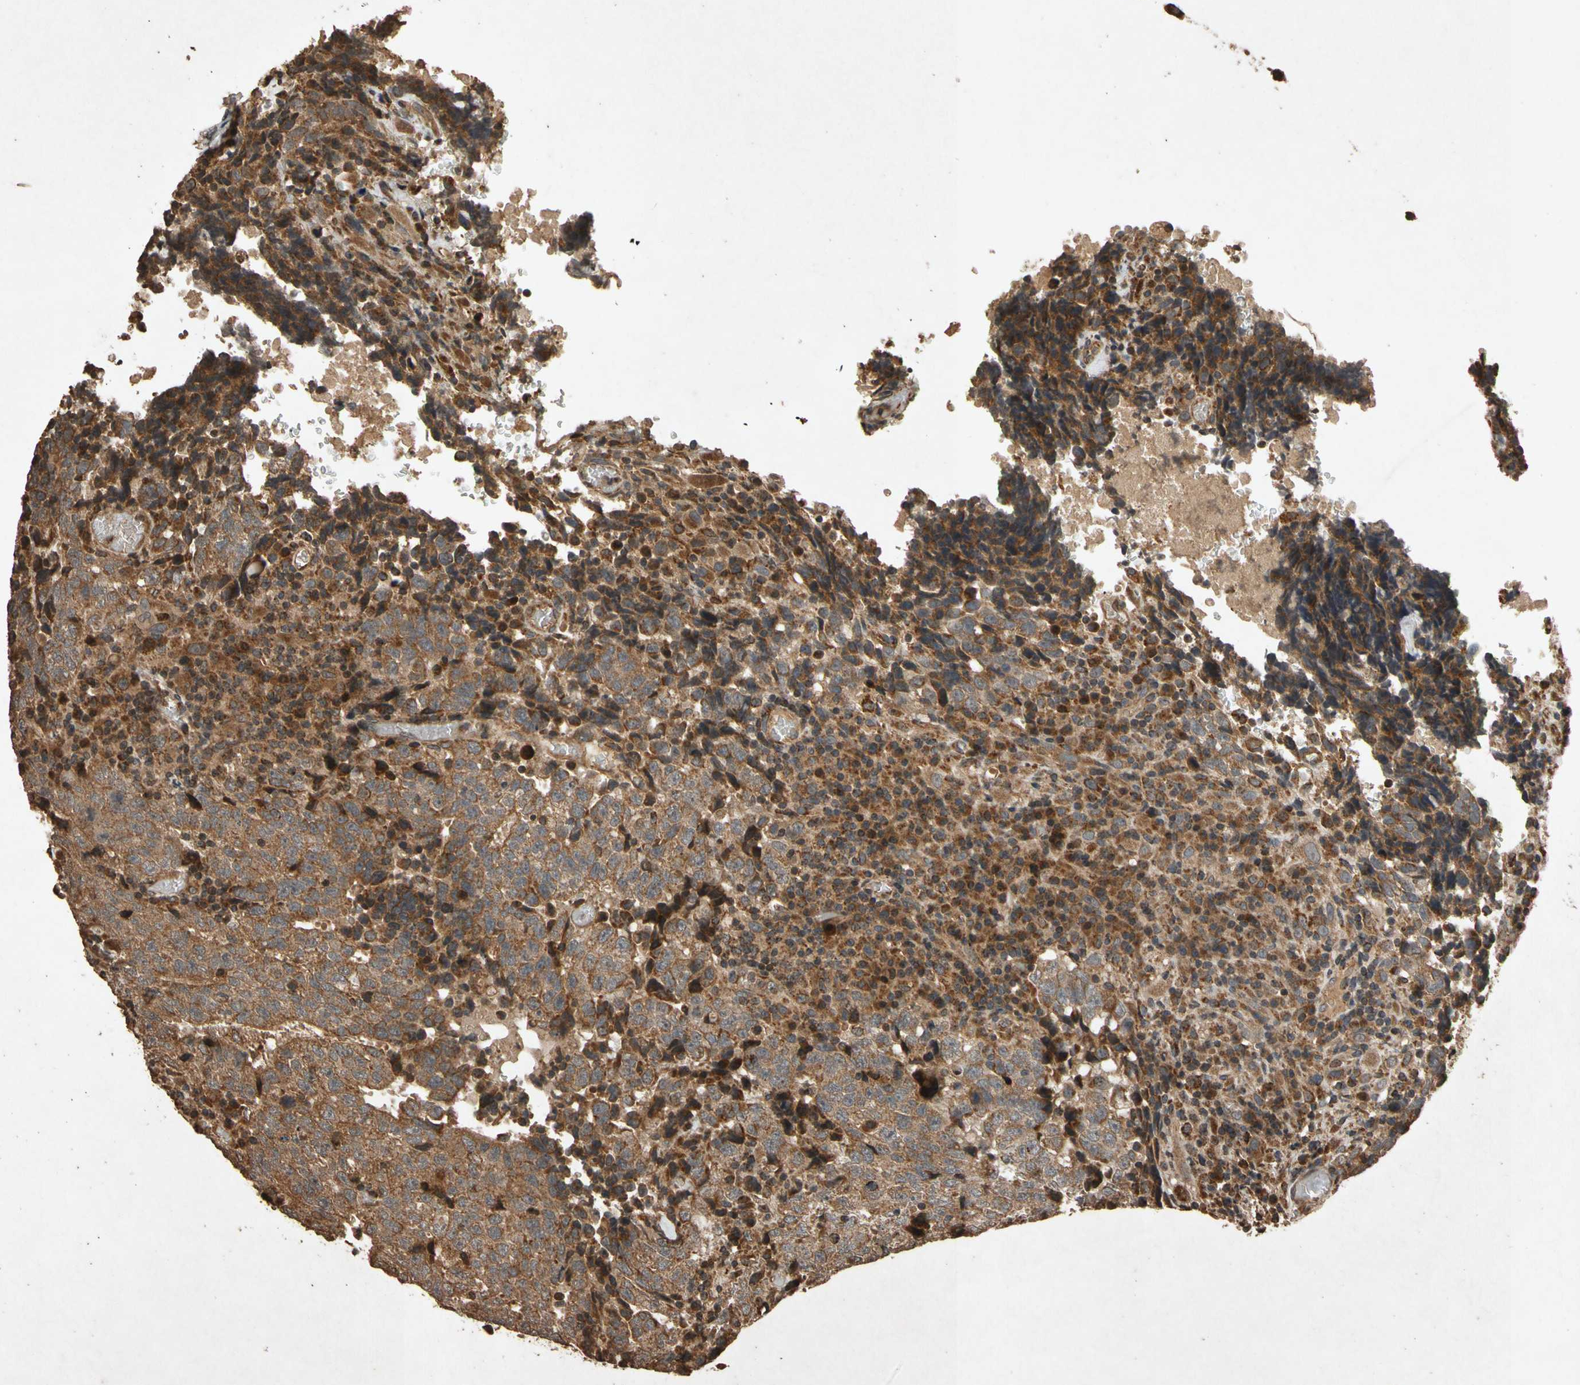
{"staining": {"intensity": "moderate", "quantity": ">75%", "location": "cytoplasmic/membranous"}, "tissue": "testis cancer", "cell_type": "Tumor cells", "image_type": "cancer", "snomed": [{"axis": "morphology", "description": "Necrosis, NOS"}, {"axis": "morphology", "description": "Carcinoma, Embryonal, NOS"}, {"axis": "topography", "description": "Testis"}], "caption": "Testis cancer (embryonal carcinoma) stained with DAB (3,3'-diaminobenzidine) immunohistochemistry demonstrates medium levels of moderate cytoplasmic/membranous positivity in about >75% of tumor cells. (Stains: DAB (3,3'-diaminobenzidine) in brown, nuclei in blue, Microscopy: brightfield microscopy at high magnification).", "gene": "TXN2", "patient": {"sex": "male", "age": 19}}